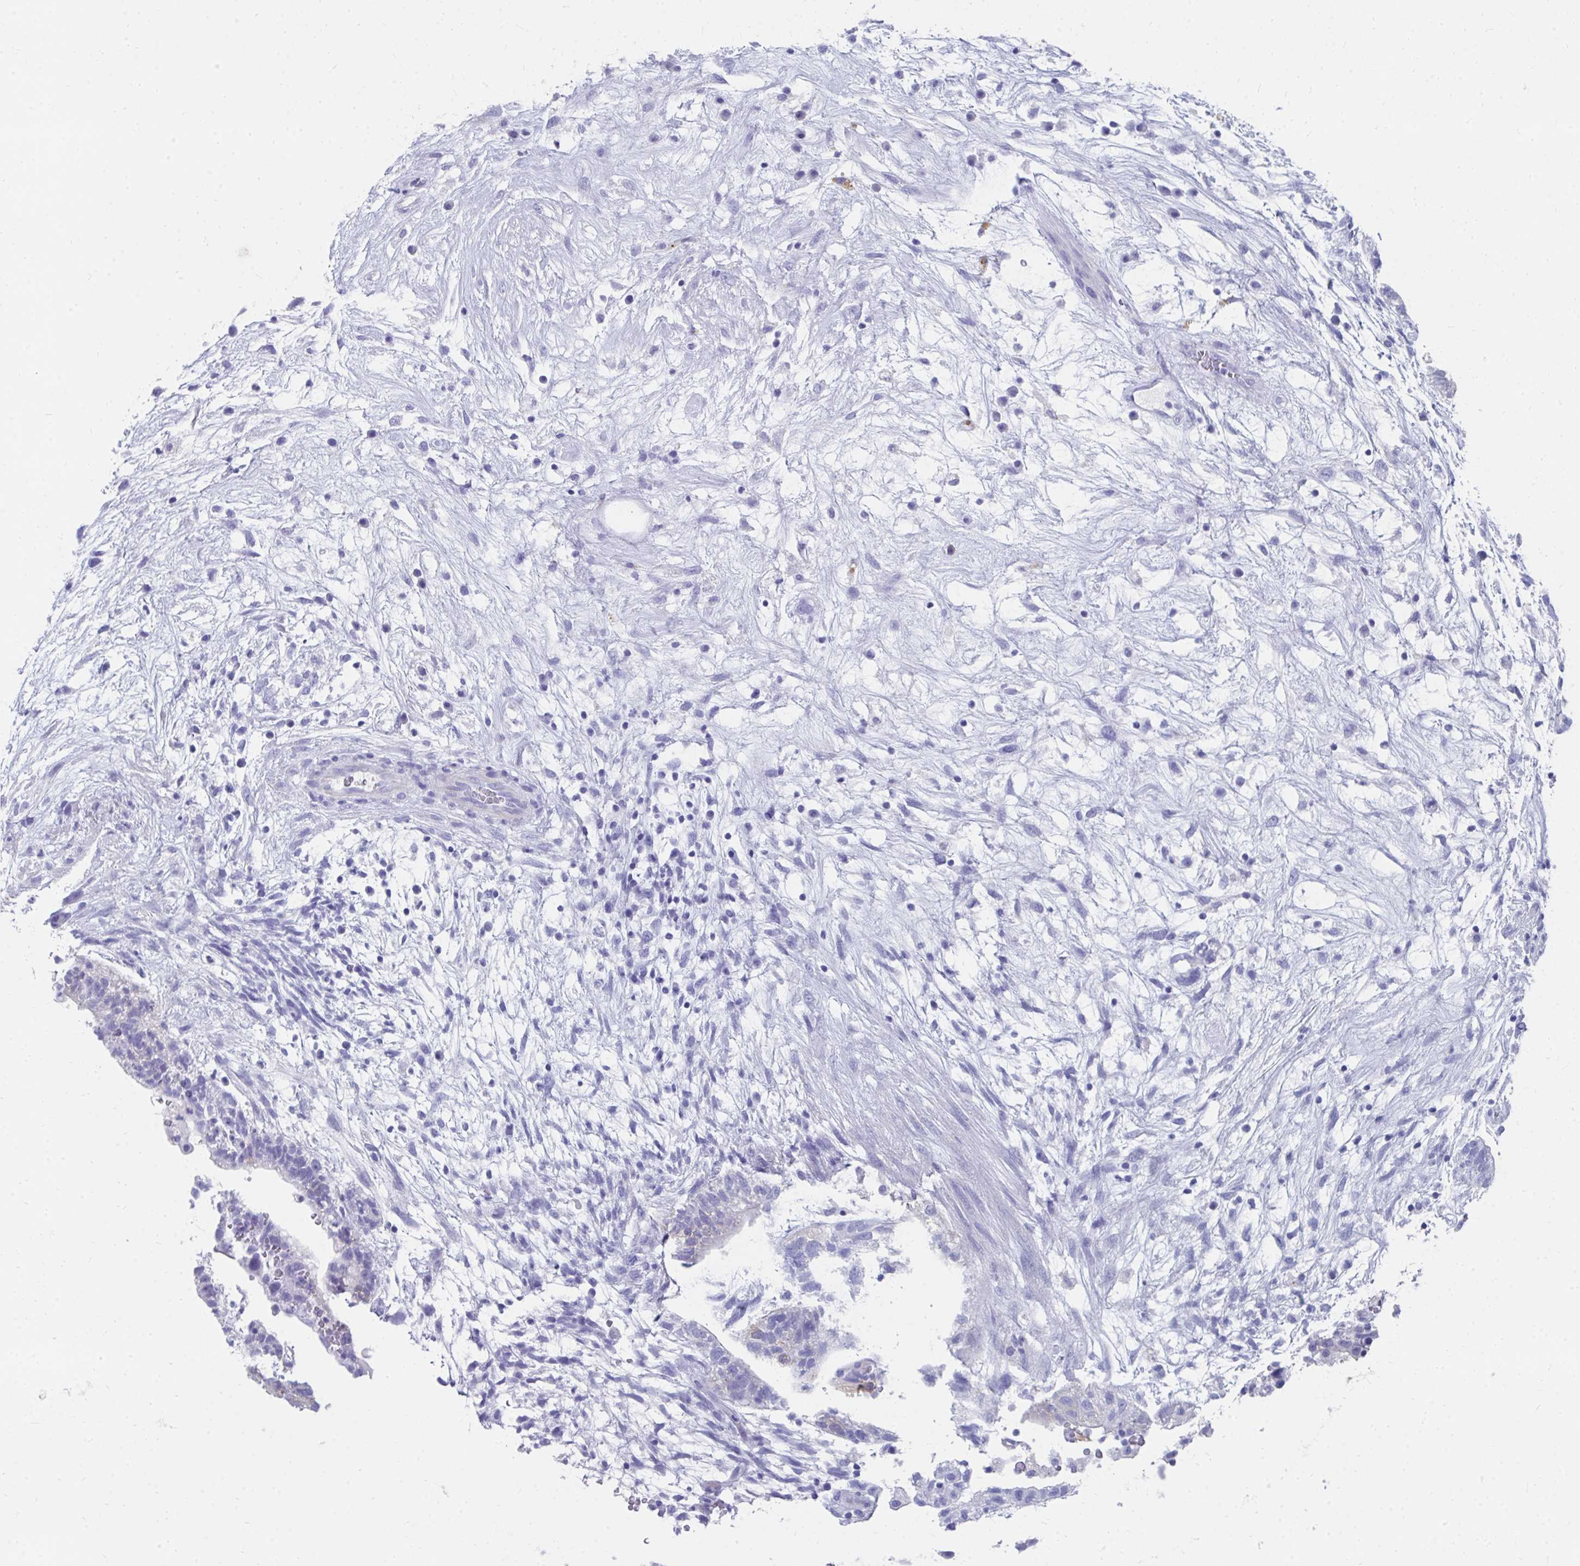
{"staining": {"intensity": "negative", "quantity": "none", "location": "none"}, "tissue": "testis cancer", "cell_type": "Tumor cells", "image_type": "cancer", "snomed": [{"axis": "morphology", "description": "Normal tissue, NOS"}, {"axis": "morphology", "description": "Carcinoma, Embryonal, NOS"}, {"axis": "topography", "description": "Testis"}], "caption": "Tumor cells are negative for brown protein staining in testis cancer (embryonal carcinoma).", "gene": "HGD", "patient": {"sex": "male", "age": 32}}